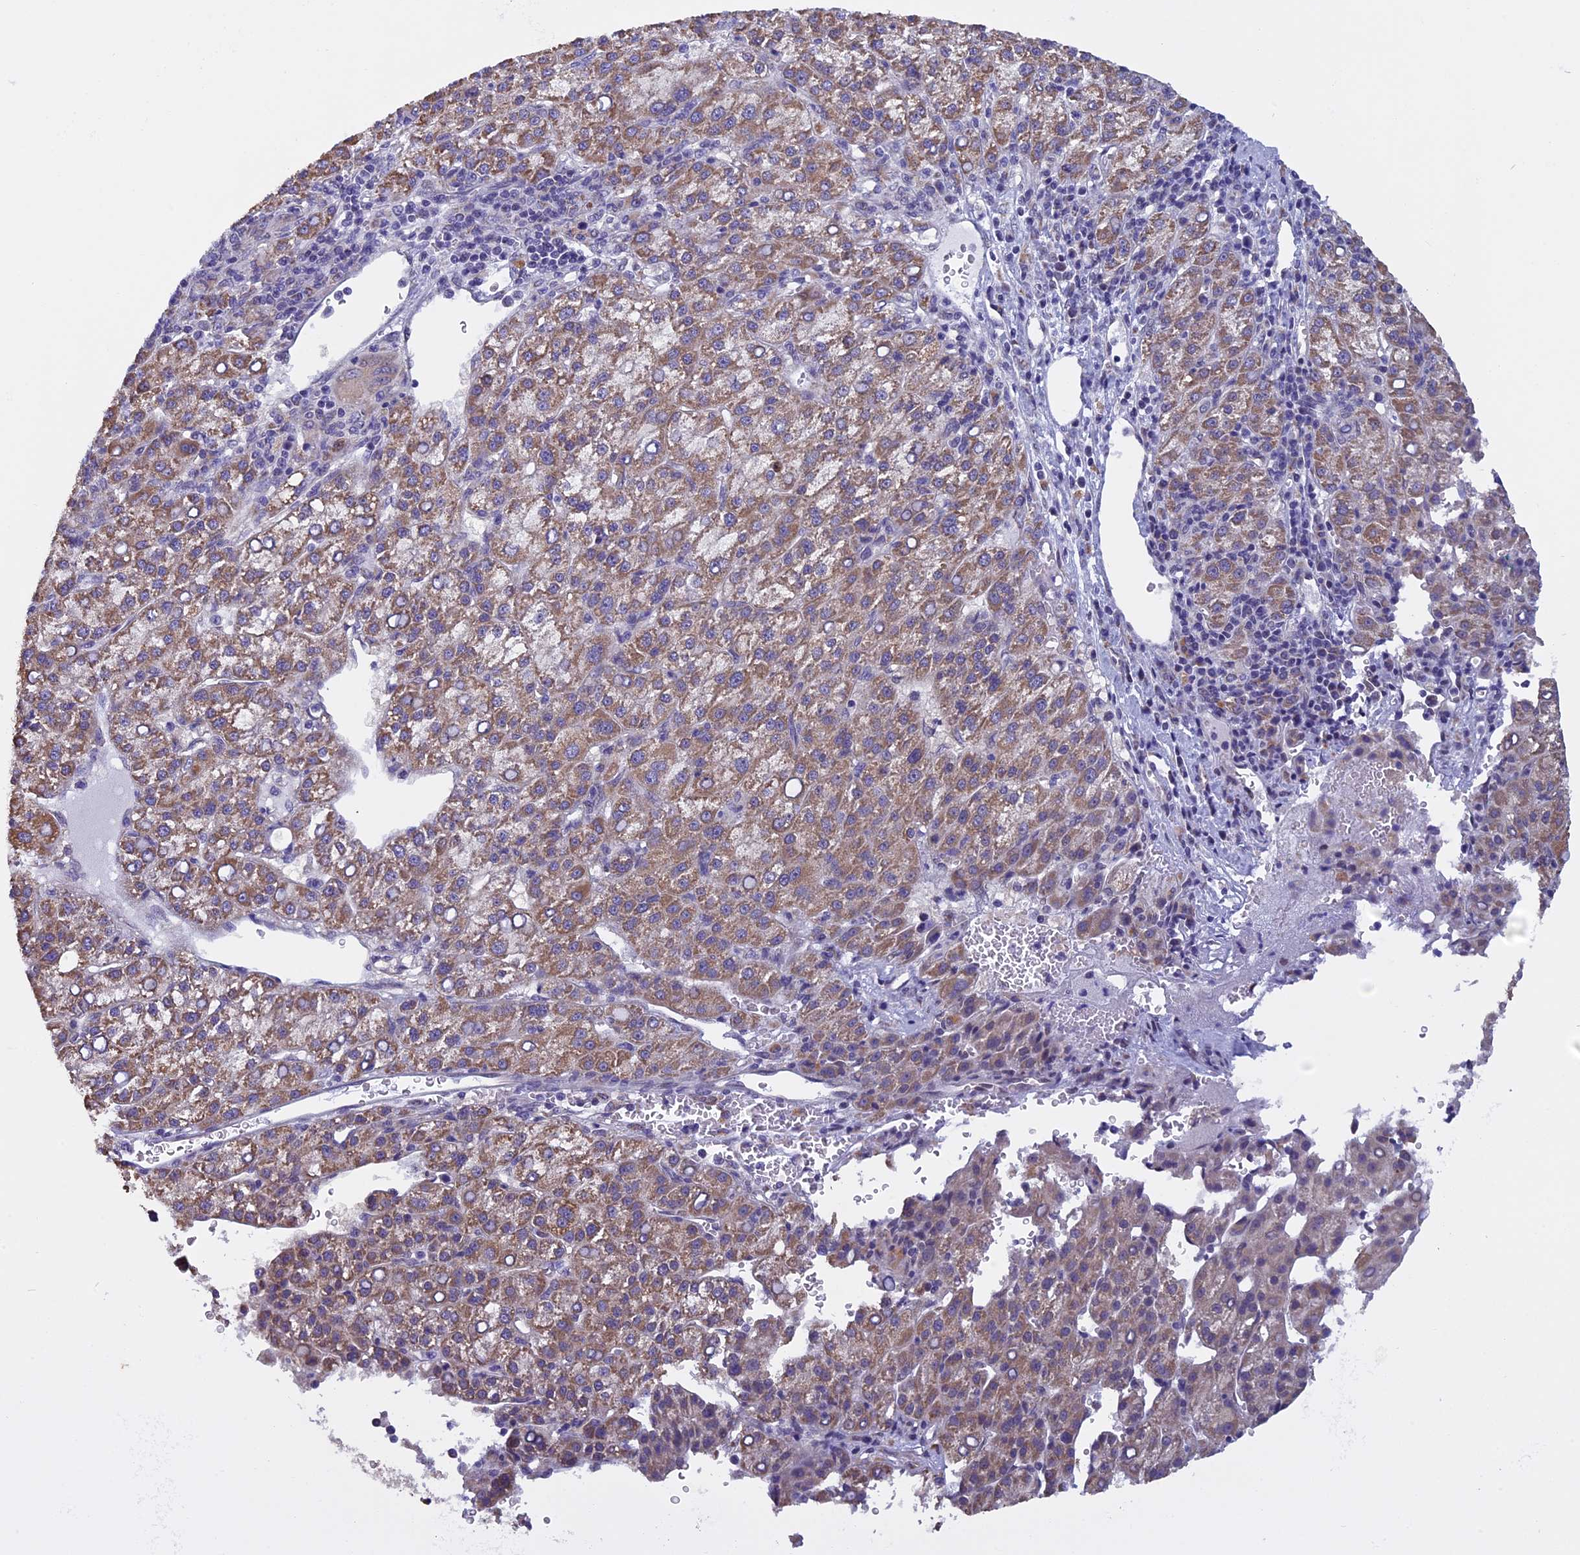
{"staining": {"intensity": "moderate", "quantity": ">75%", "location": "cytoplasmic/membranous"}, "tissue": "liver cancer", "cell_type": "Tumor cells", "image_type": "cancer", "snomed": [{"axis": "morphology", "description": "Carcinoma, Hepatocellular, NOS"}, {"axis": "topography", "description": "Liver"}], "caption": "Brown immunohistochemical staining in human liver cancer shows moderate cytoplasmic/membranous positivity in about >75% of tumor cells.", "gene": "ZNF317", "patient": {"sex": "female", "age": 58}}